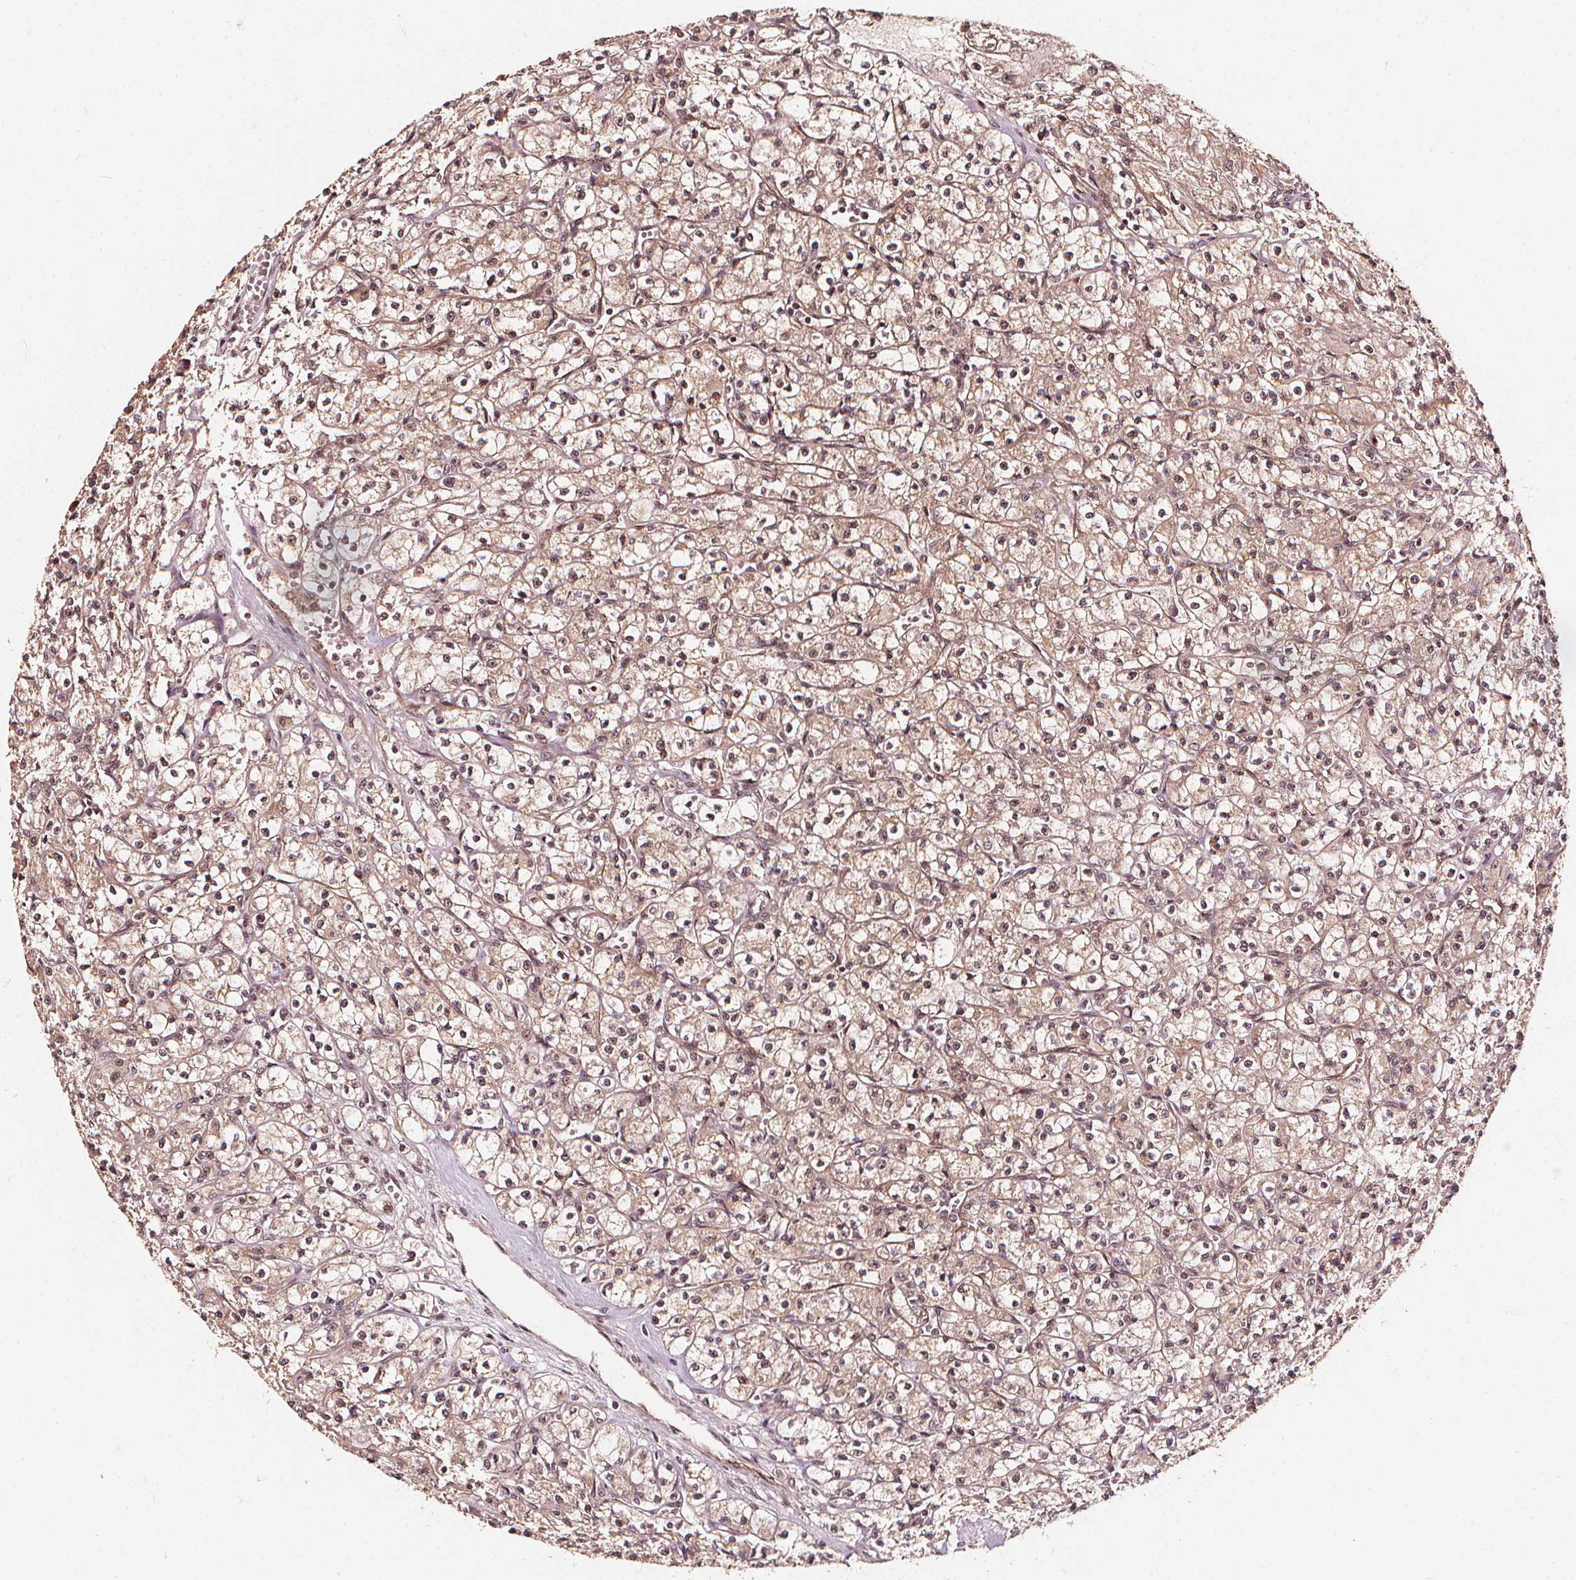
{"staining": {"intensity": "moderate", "quantity": ">75%", "location": "cytoplasmic/membranous,nuclear"}, "tissue": "renal cancer", "cell_type": "Tumor cells", "image_type": "cancer", "snomed": [{"axis": "morphology", "description": "Adenocarcinoma, NOS"}, {"axis": "topography", "description": "Kidney"}], "caption": "Immunohistochemistry (IHC) of human renal adenocarcinoma displays medium levels of moderate cytoplasmic/membranous and nuclear staining in approximately >75% of tumor cells.", "gene": "EXOSC9", "patient": {"sex": "female", "age": 70}}